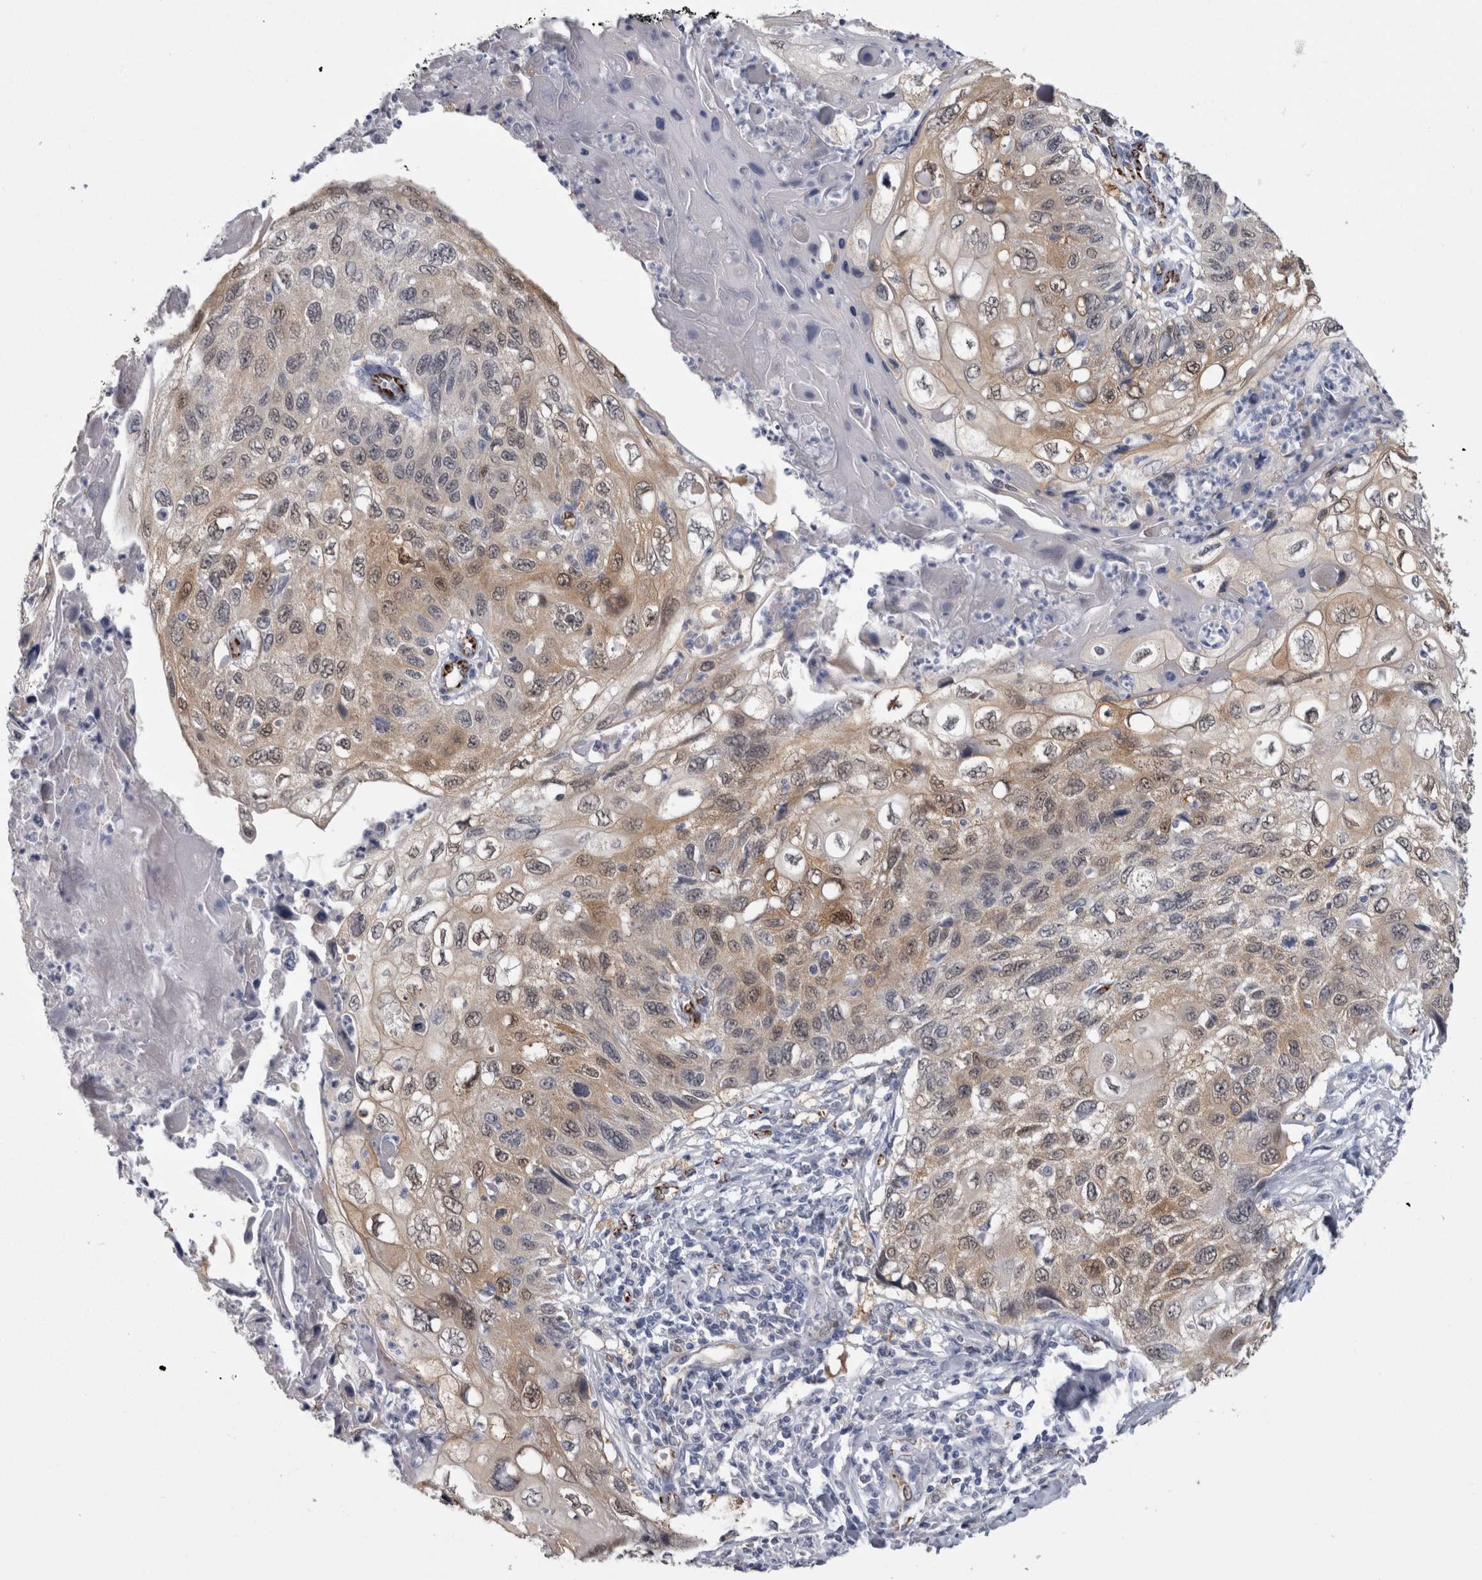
{"staining": {"intensity": "weak", "quantity": ">75%", "location": "cytoplasmic/membranous"}, "tissue": "cervical cancer", "cell_type": "Tumor cells", "image_type": "cancer", "snomed": [{"axis": "morphology", "description": "Squamous cell carcinoma, NOS"}, {"axis": "topography", "description": "Cervix"}], "caption": "Immunohistochemical staining of squamous cell carcinoma (cervical) exhibits weak cytoplasmic/membranous protein positivity in about >75% of tumor cells.", "gene": "ACOT7", "patient": {"sex": "female", "age": 70}}